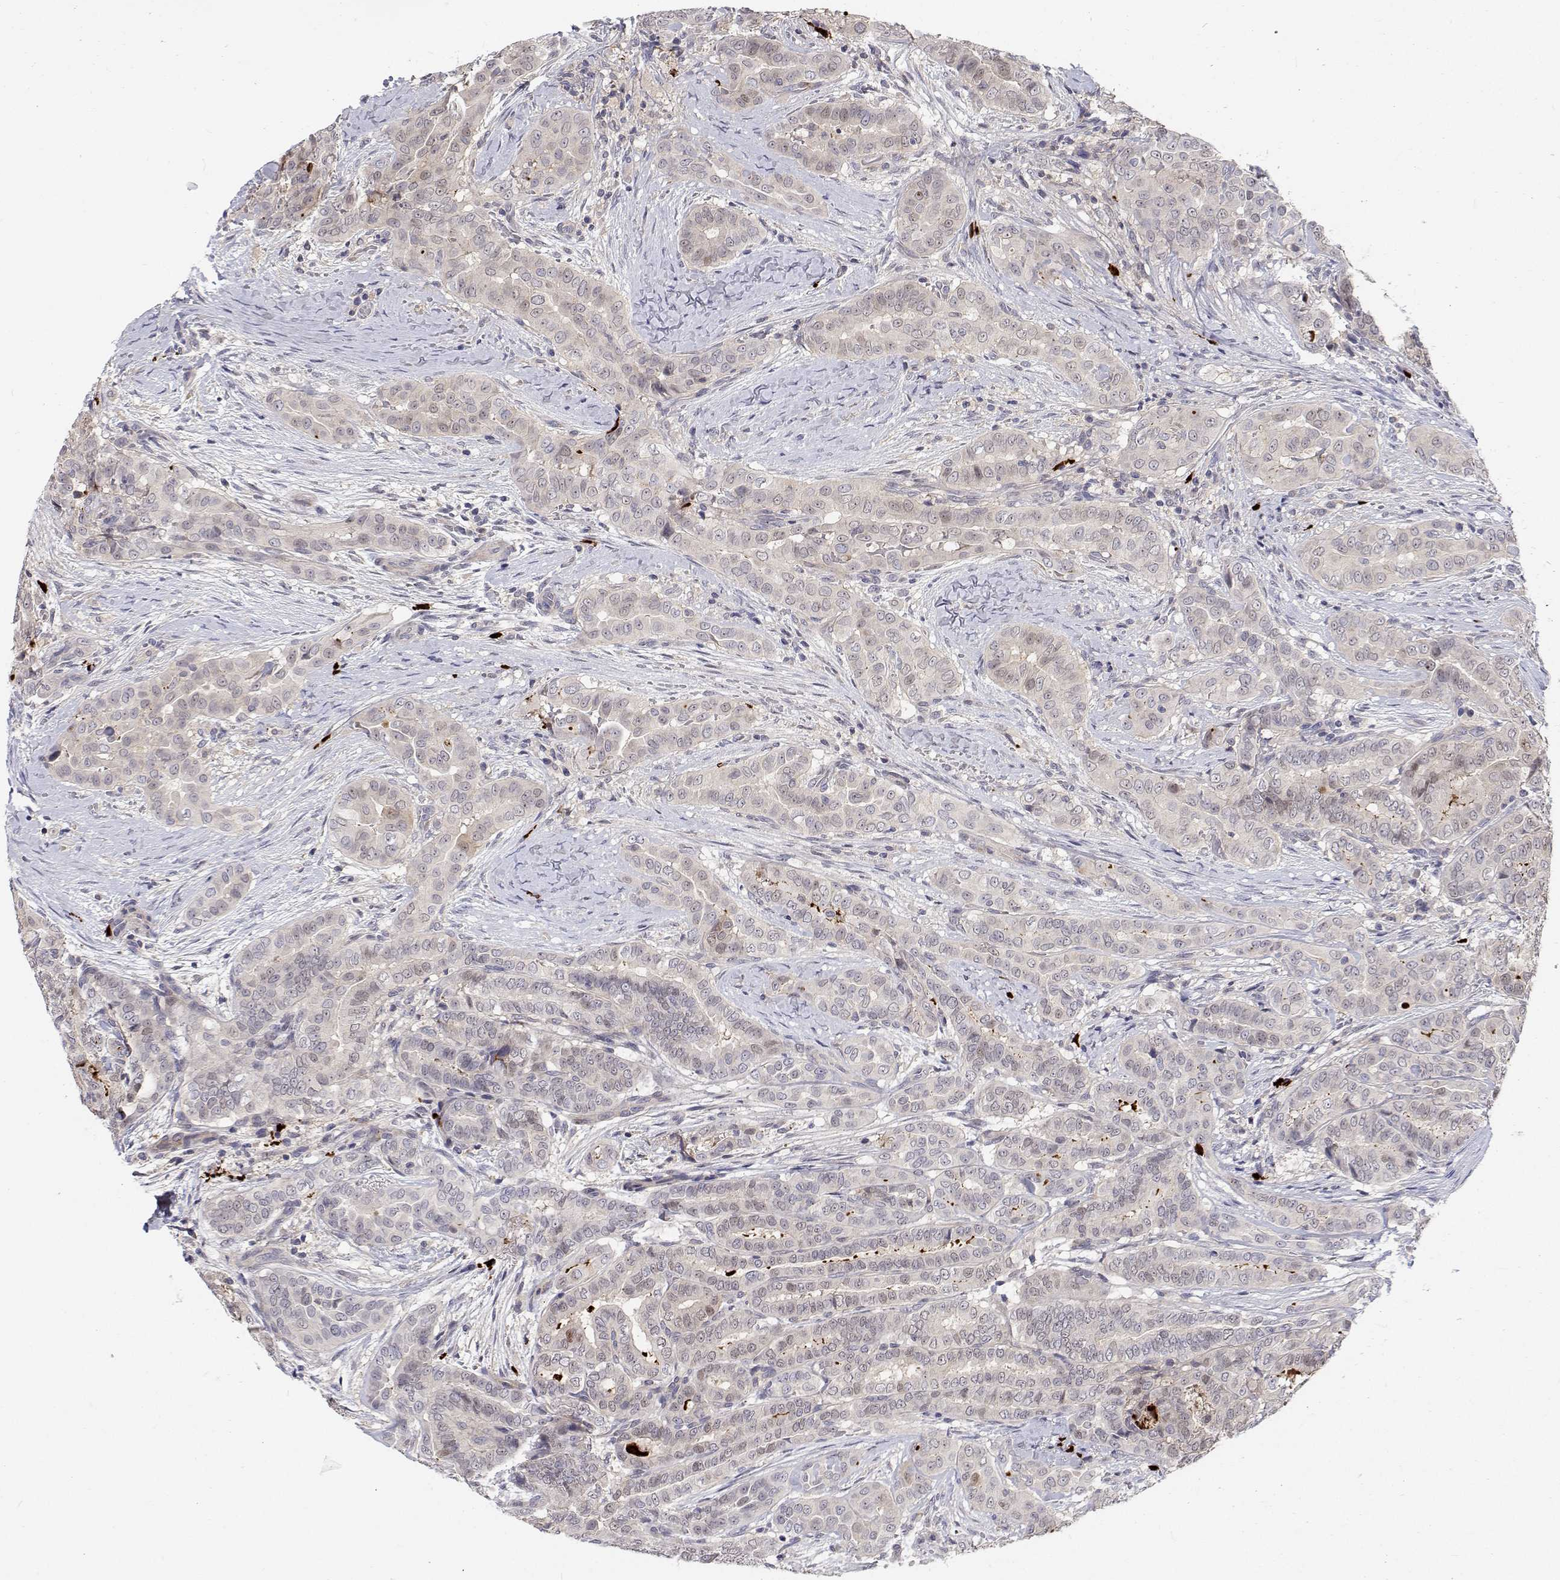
{"staining": {"intensity": "weak", "quantity": "25%-75%", "location": "nuclear"}, "tissue": "thyroid cancer", "cell_type": "Tumor cells", "image_type": "cancer", "snomed": [{"axis": "morphology", "description": "Papillary adenocarcinoma, NOS"}, {"axis": "morphology", "description": "Papillary adenoma metastatic"}, {"axis": "topography", "description": "Thyroid gland"}], "caption": "The photomicrograph shows immunohistochemical staining of thyroid cancer. There is weak nuclear positivity is seen in about 25%-75% of tumor cells.", "gene": "MYPN", "patient": {"sex": "female", "age": 50}}